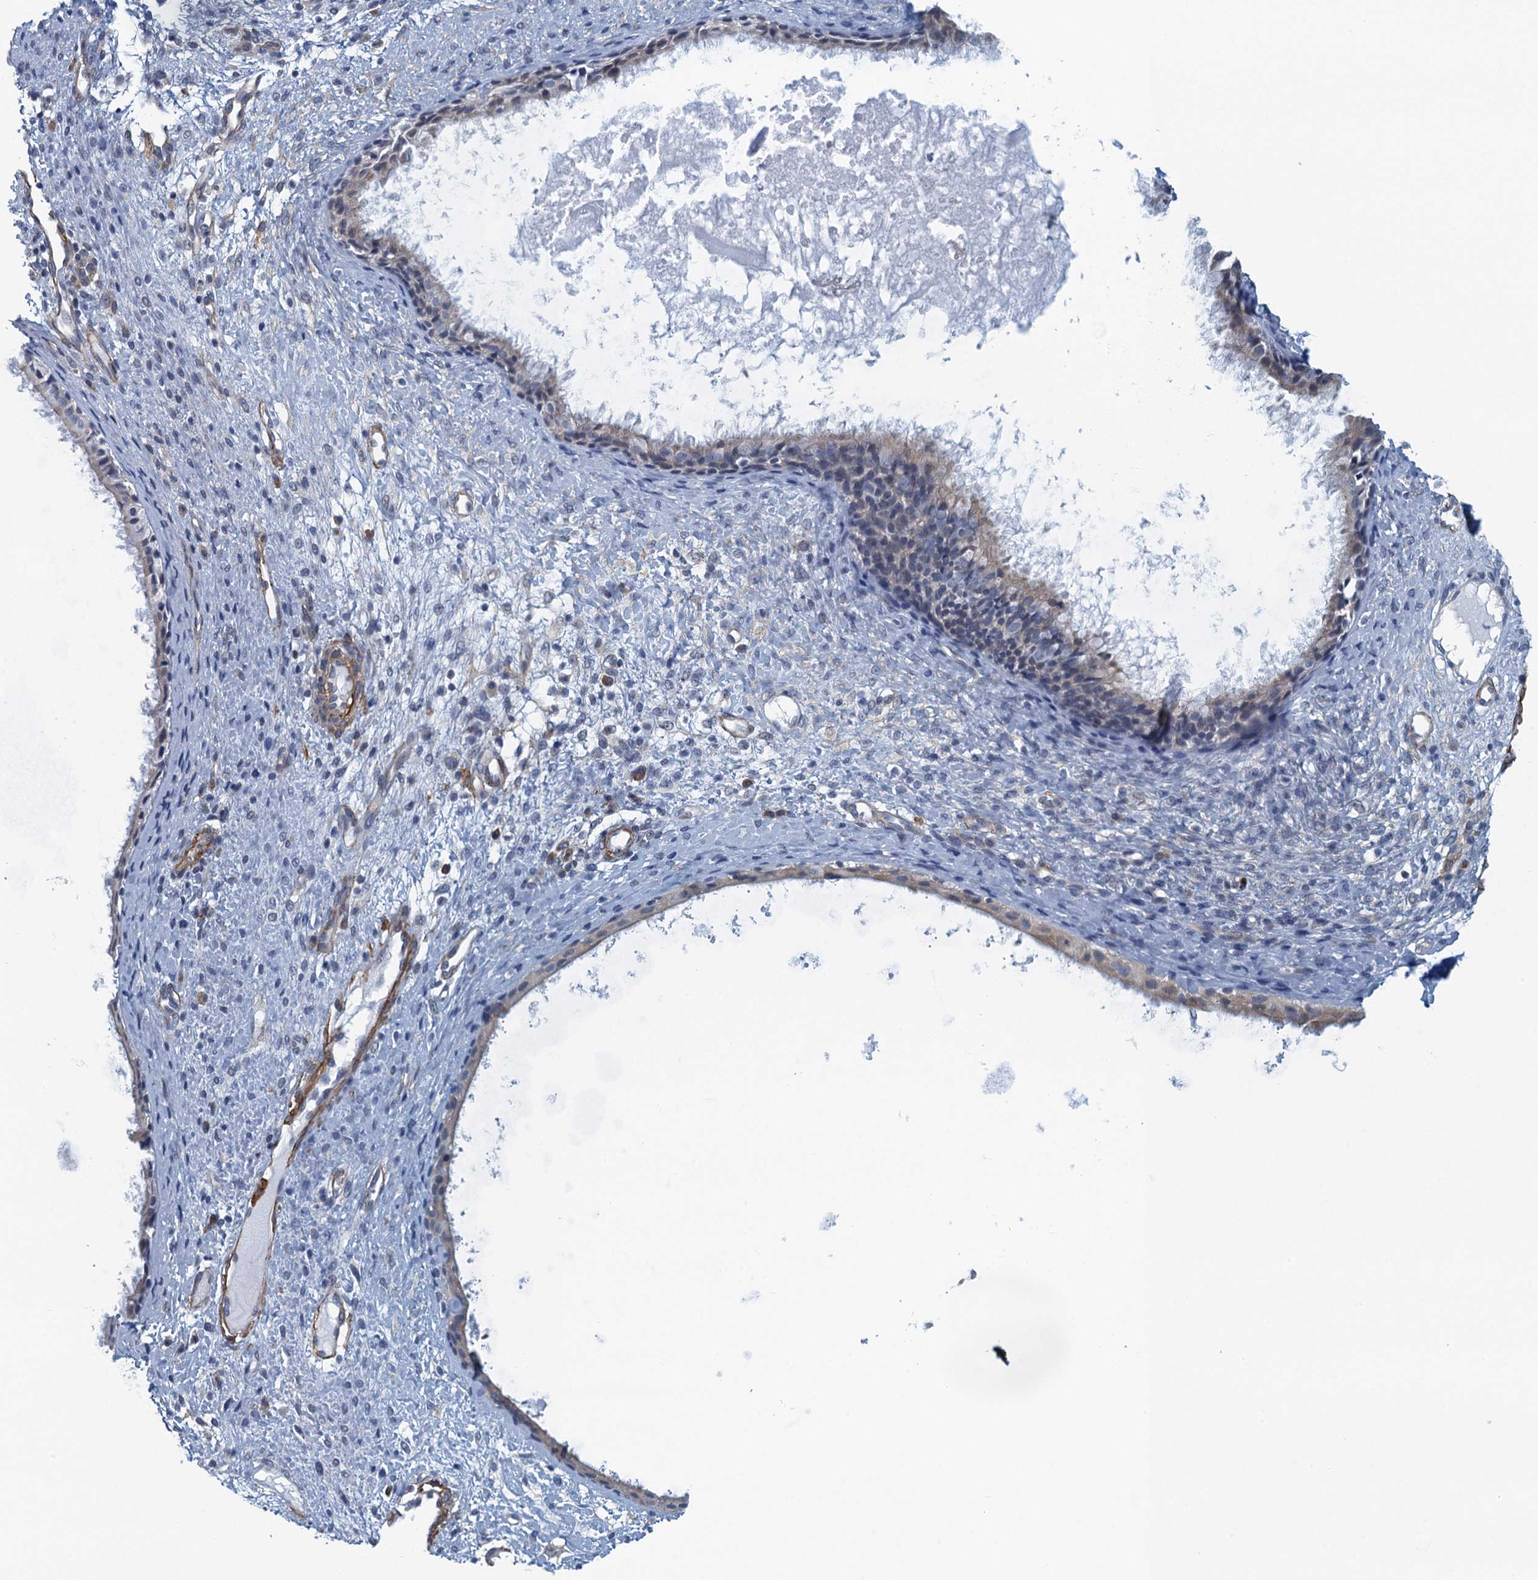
{"staining": {"intensity": "weak", "quantity": "<25%", "location": "cytoplasmic/membranous"}, "tissue": "nasopharynx", "cell_type": "Respiratory epithelial cells", "image_type": "normal", "snomed": [{"axis": "morphology", "description": "Normal tissue, NOS"}, {"axis": "topography", "description": "Nasopharynx"}], "caption": "Human nasopharynx stained for a protein using immunohistochemistry displays no expression in respiratory epithelial cells.", "gene": "ALG2", "patient": {"sex": "male", "age": 22}}